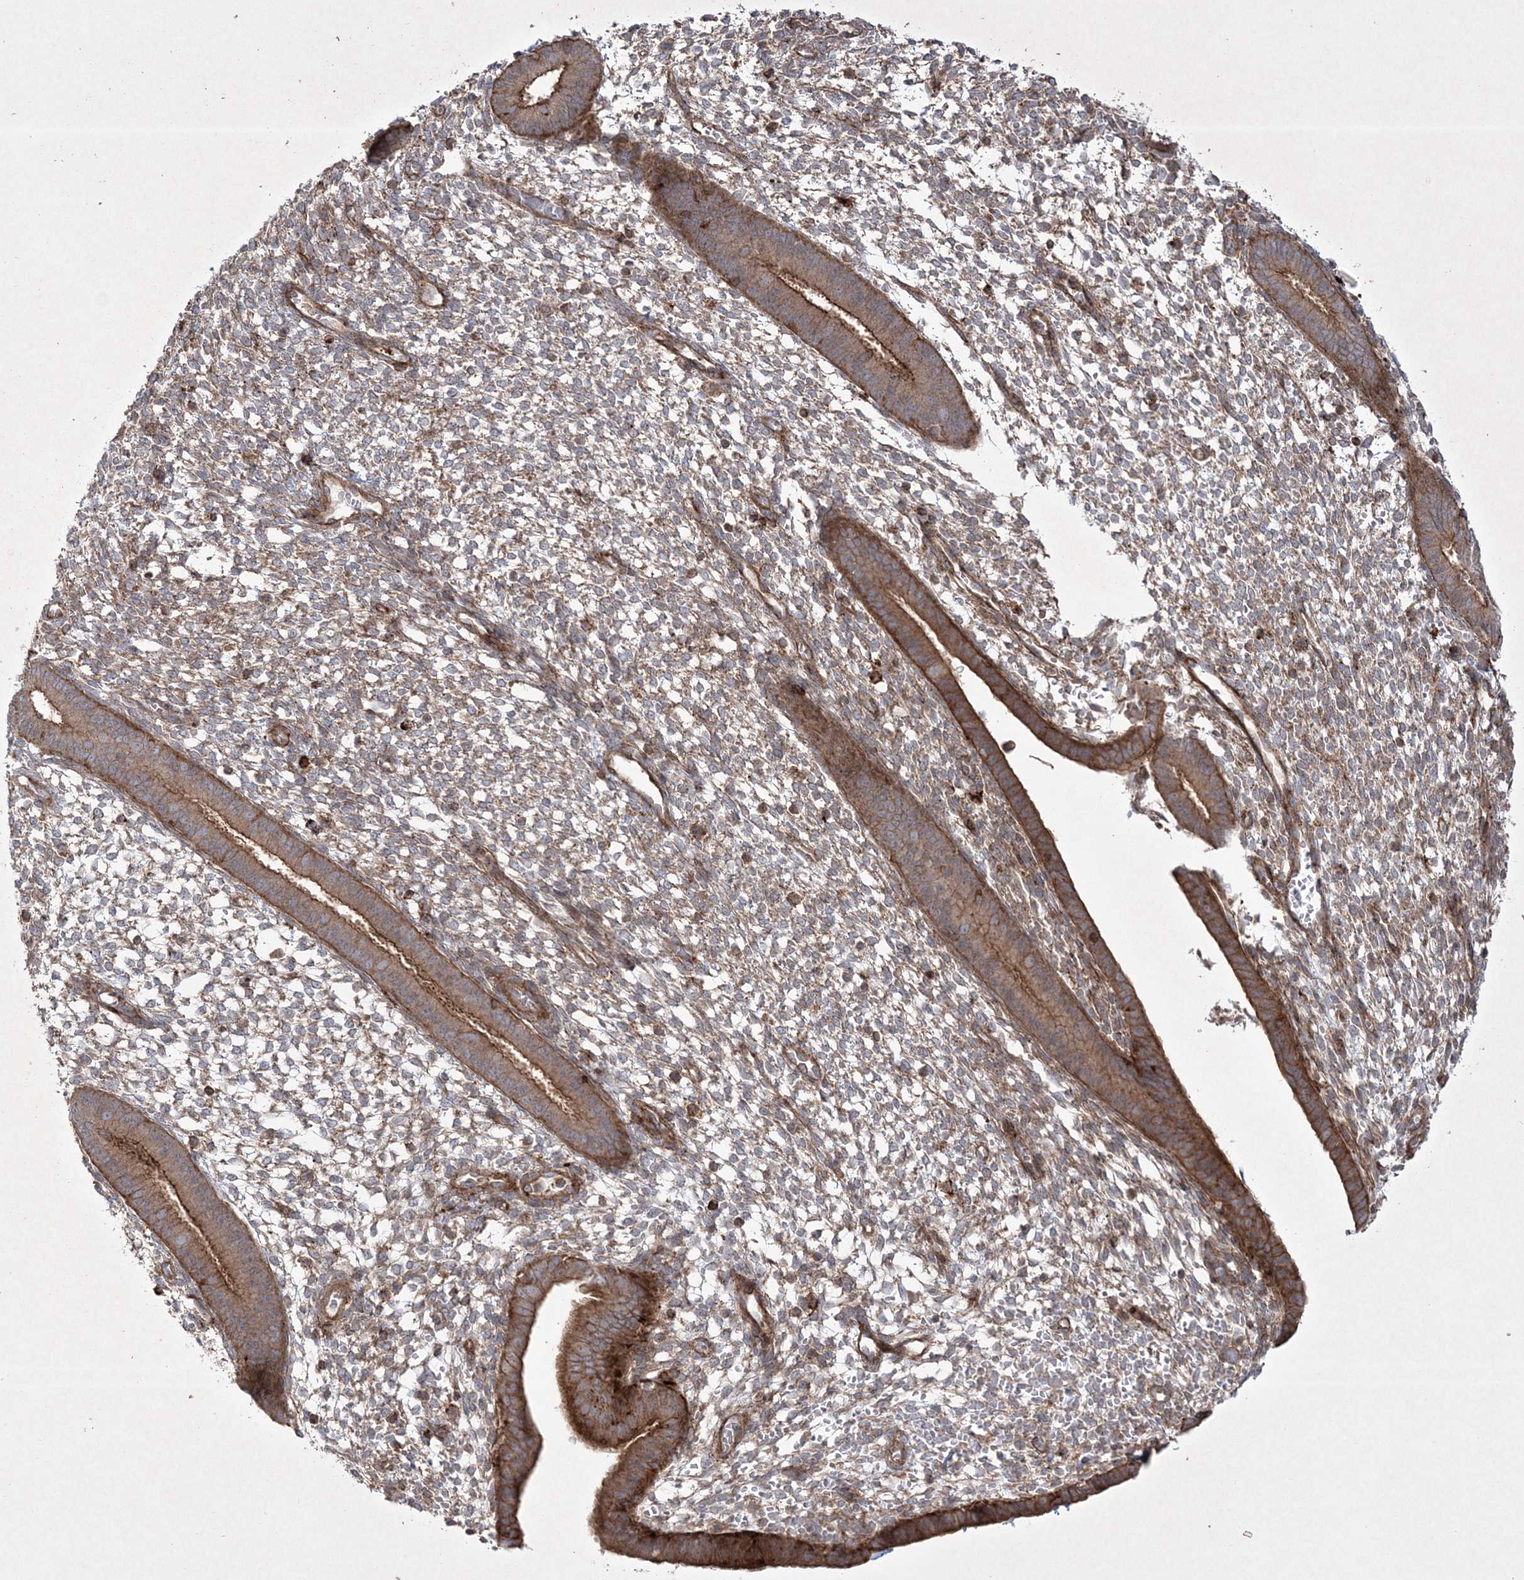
{"staining": {"intensity": "moderate", "quantity": "25%-75%", "location": "cytoplasmic/membranous"}, "tissue": "endometrium", "cell_type": "Cells in endometrial stroma", "image_type": "normal", "snomed": [{"axis": "morphology", "description": "Normal tissue, NOS"}, {"axis": "topography", "description": "Endometrium"}], "caption": "High-power microscopy captured an immunohistochemistry (IHC) micrograph of normal endometrium, revealing moderate cytoplasmic/membranous positivity in approximately 25%-75% of cells in endometrial stroma. The staining was performed using DAB to visualize the protein expression in brown, while the nuclei were stained in blue with hematoxylin (Magnification: 20x).", "gene": "RICTOR", "patient": {"sex": "female", "age": 46}}